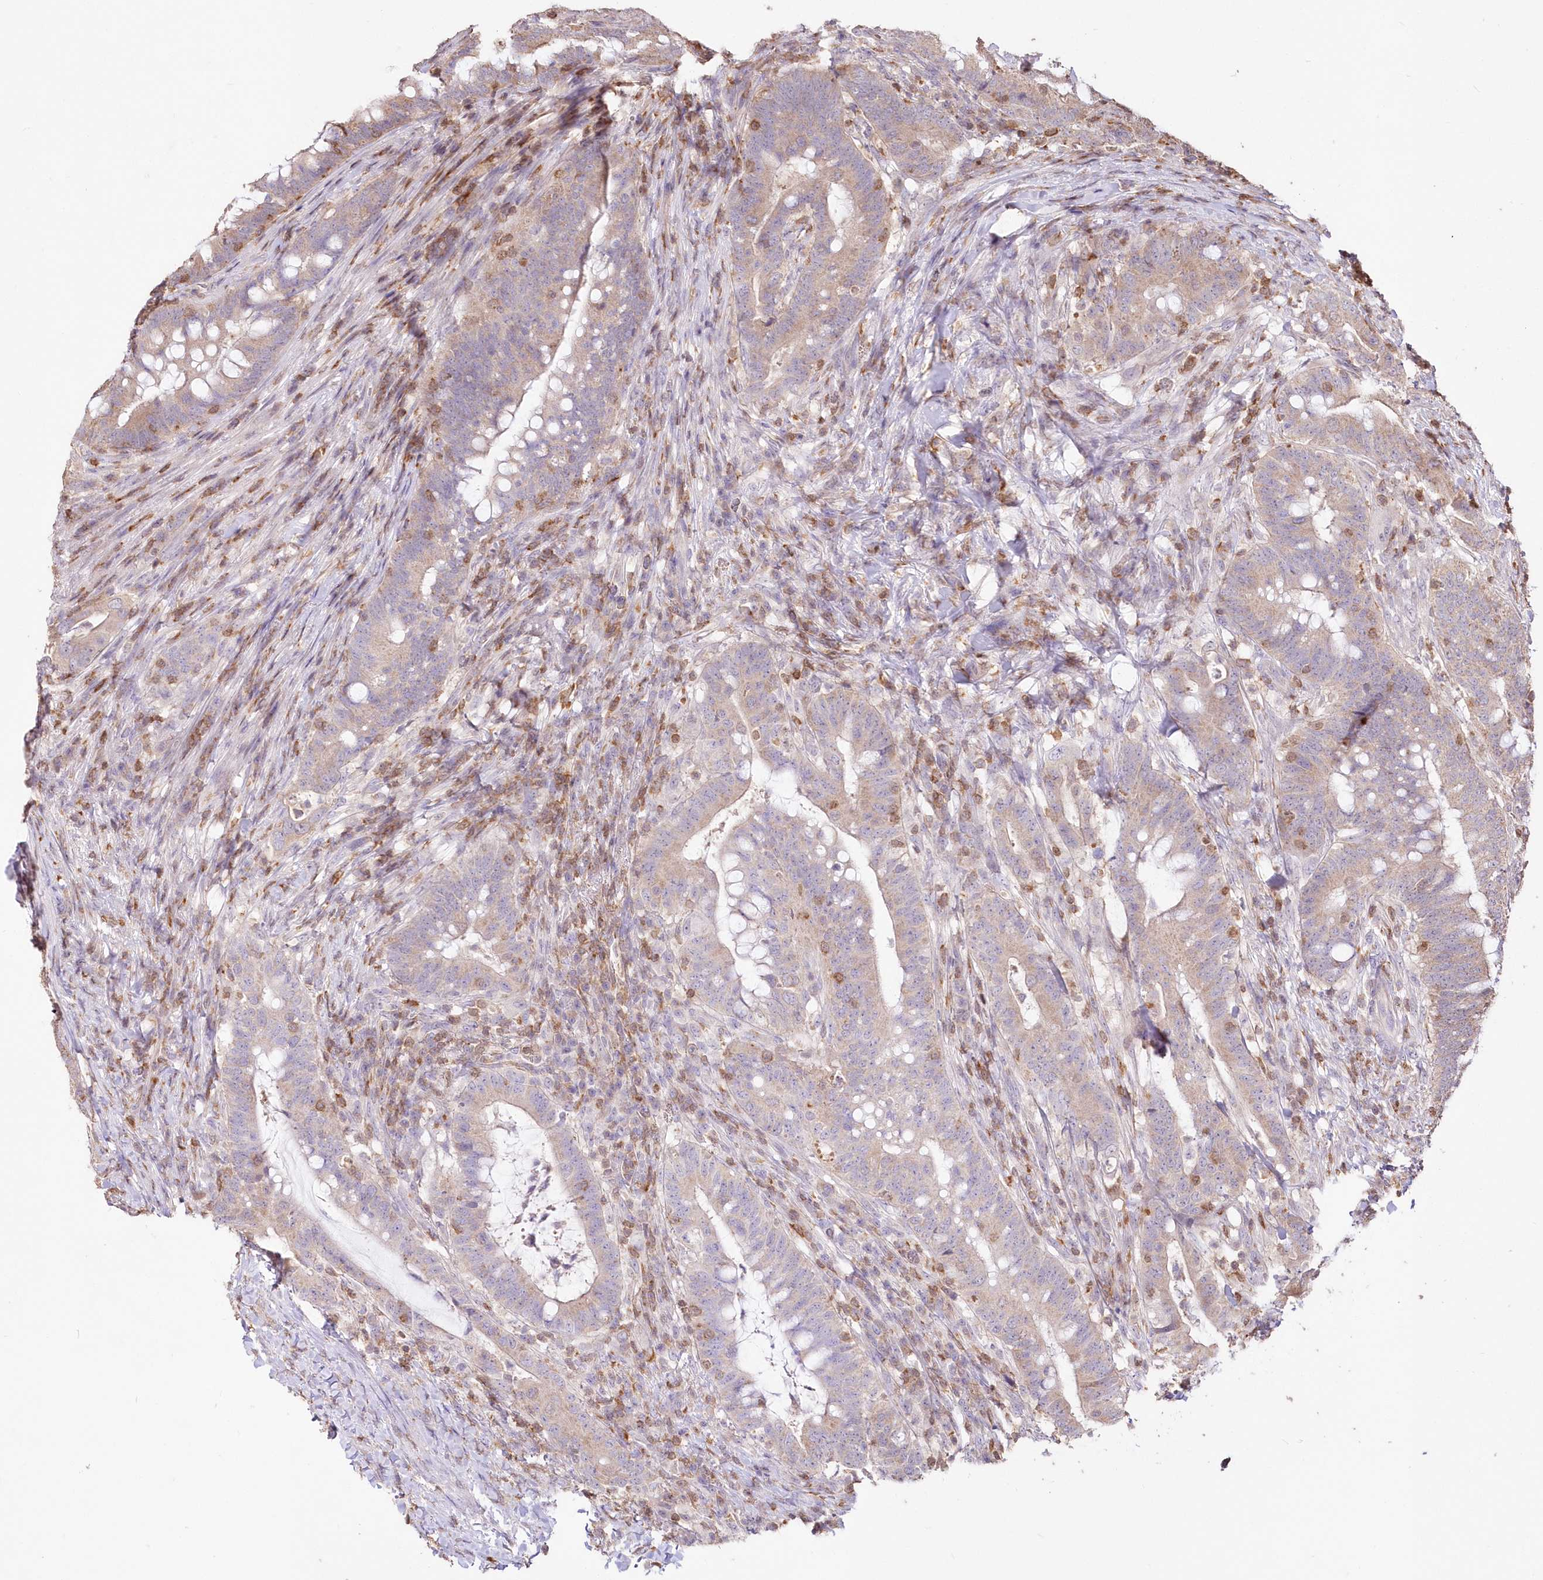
{"staining": {"intensity": "weak", "quantity": "<25%", "location": "cytoplasmic/membranous"}, "tissue": "colorectal cancer", "cell_type": "Tumor cells", "image_type": "cancer", "snomed": [{"axis": "morphology", "description": "Adenocarcinoma, NOS"}, {"axis": "topography", "description": "Colon"}], "caption": "Protein analysis of colorectal cancer displays no significant expression in tumor cells. (Brightfield microscopy of DAB (3,3'-diaminobenzidine) immunohistochemistry at high magnification).", "gene": "STK17B", "patient": {"sex": "female", "age": 66}}